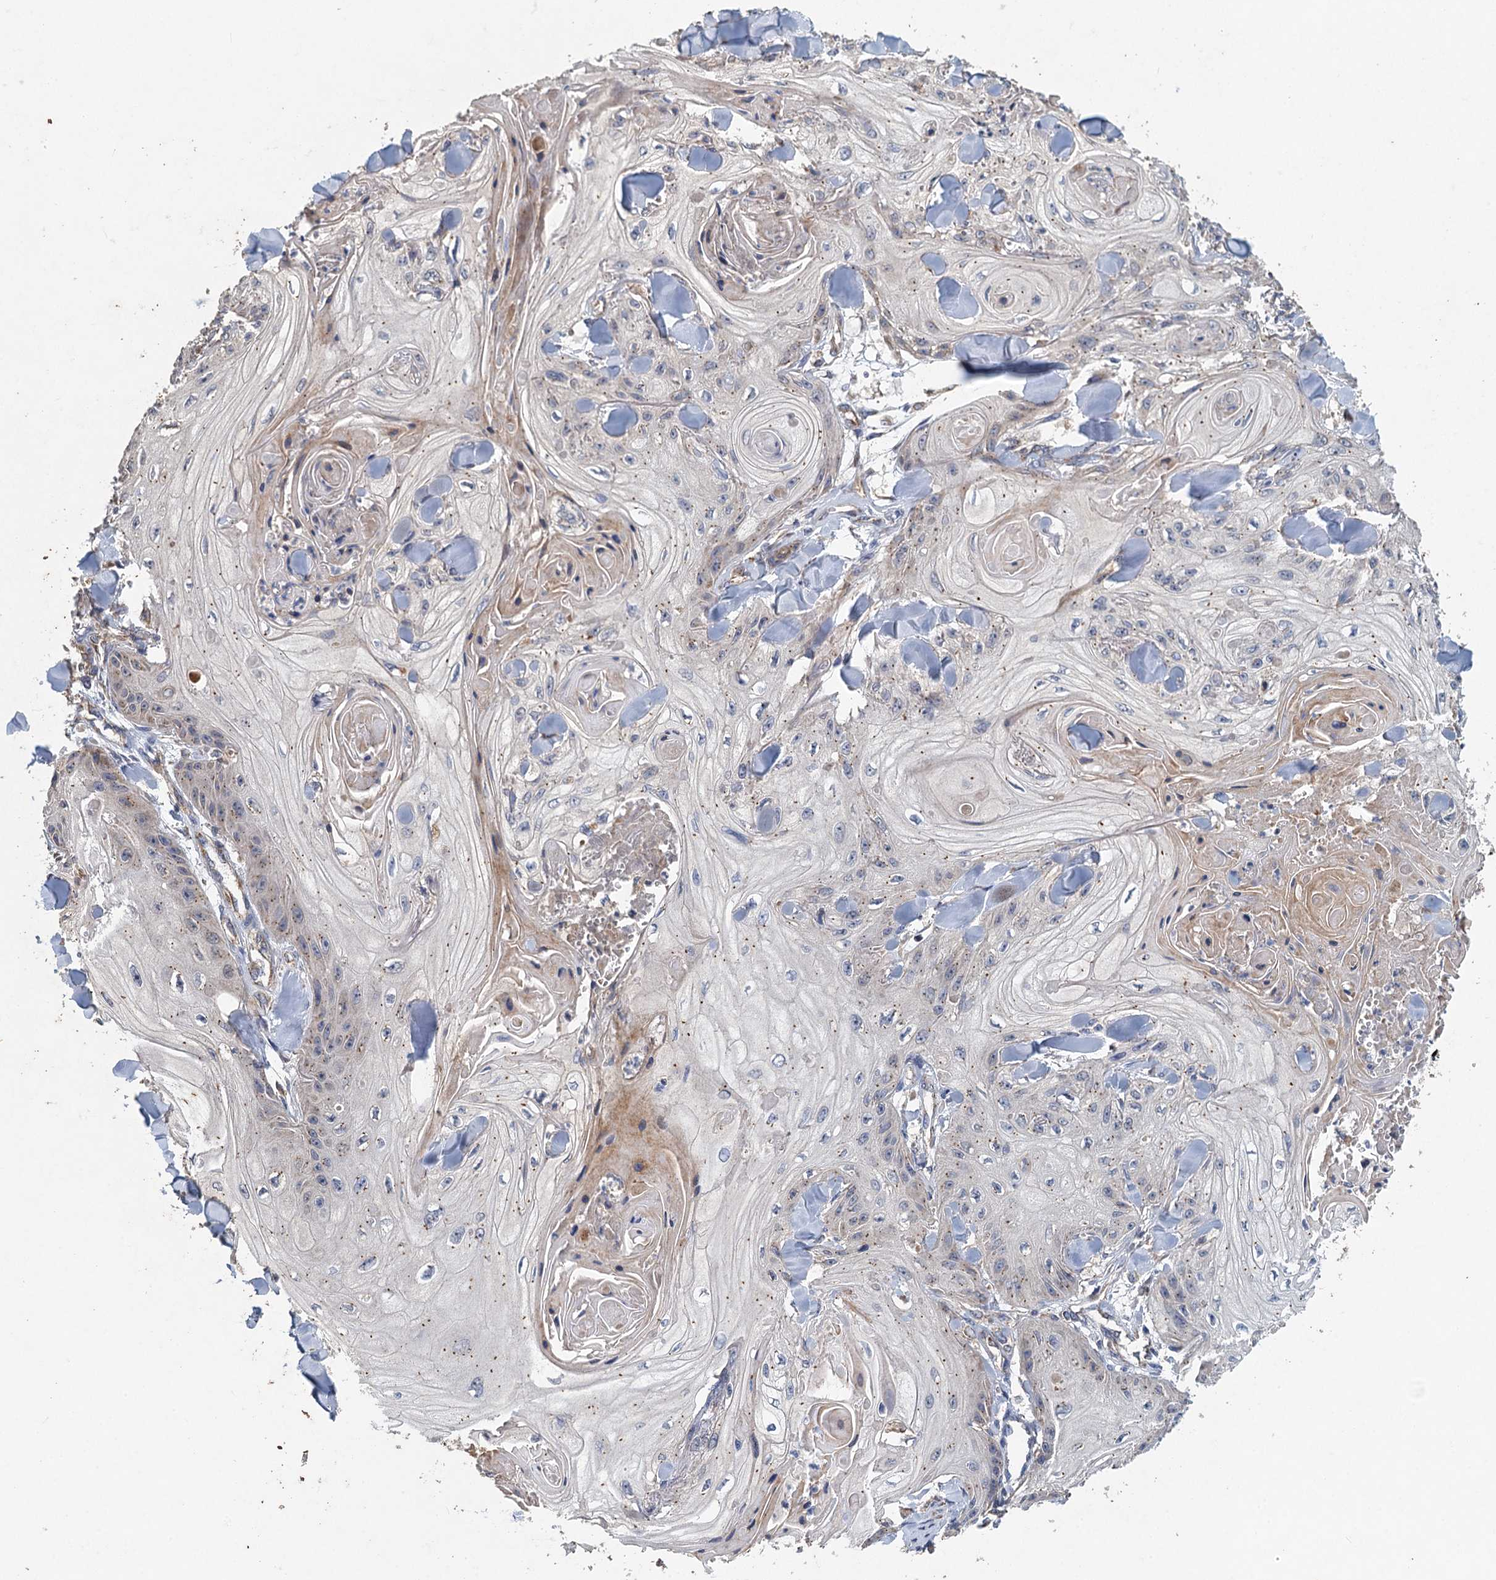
{"staining": {"intensity": "weak", "quantity": "<25%", "location": "cytoplasmic/membranous"}, "tissue": "skin cancer", "cell_type": "Tumor cells", "image_type": "cancer", "snomed": [{"axis": "morphology", "description": "Squamous cell carcinoma, NOS"}, {"axis": "topography", "description": "Skin"}], "caption": "Immunohistochemical staining of squamous cell carcinoma (skin) reveals no significant positivity in tumor cells.", "gene": "BCS1L", "patient": {"sex": "male", "age": 74}}